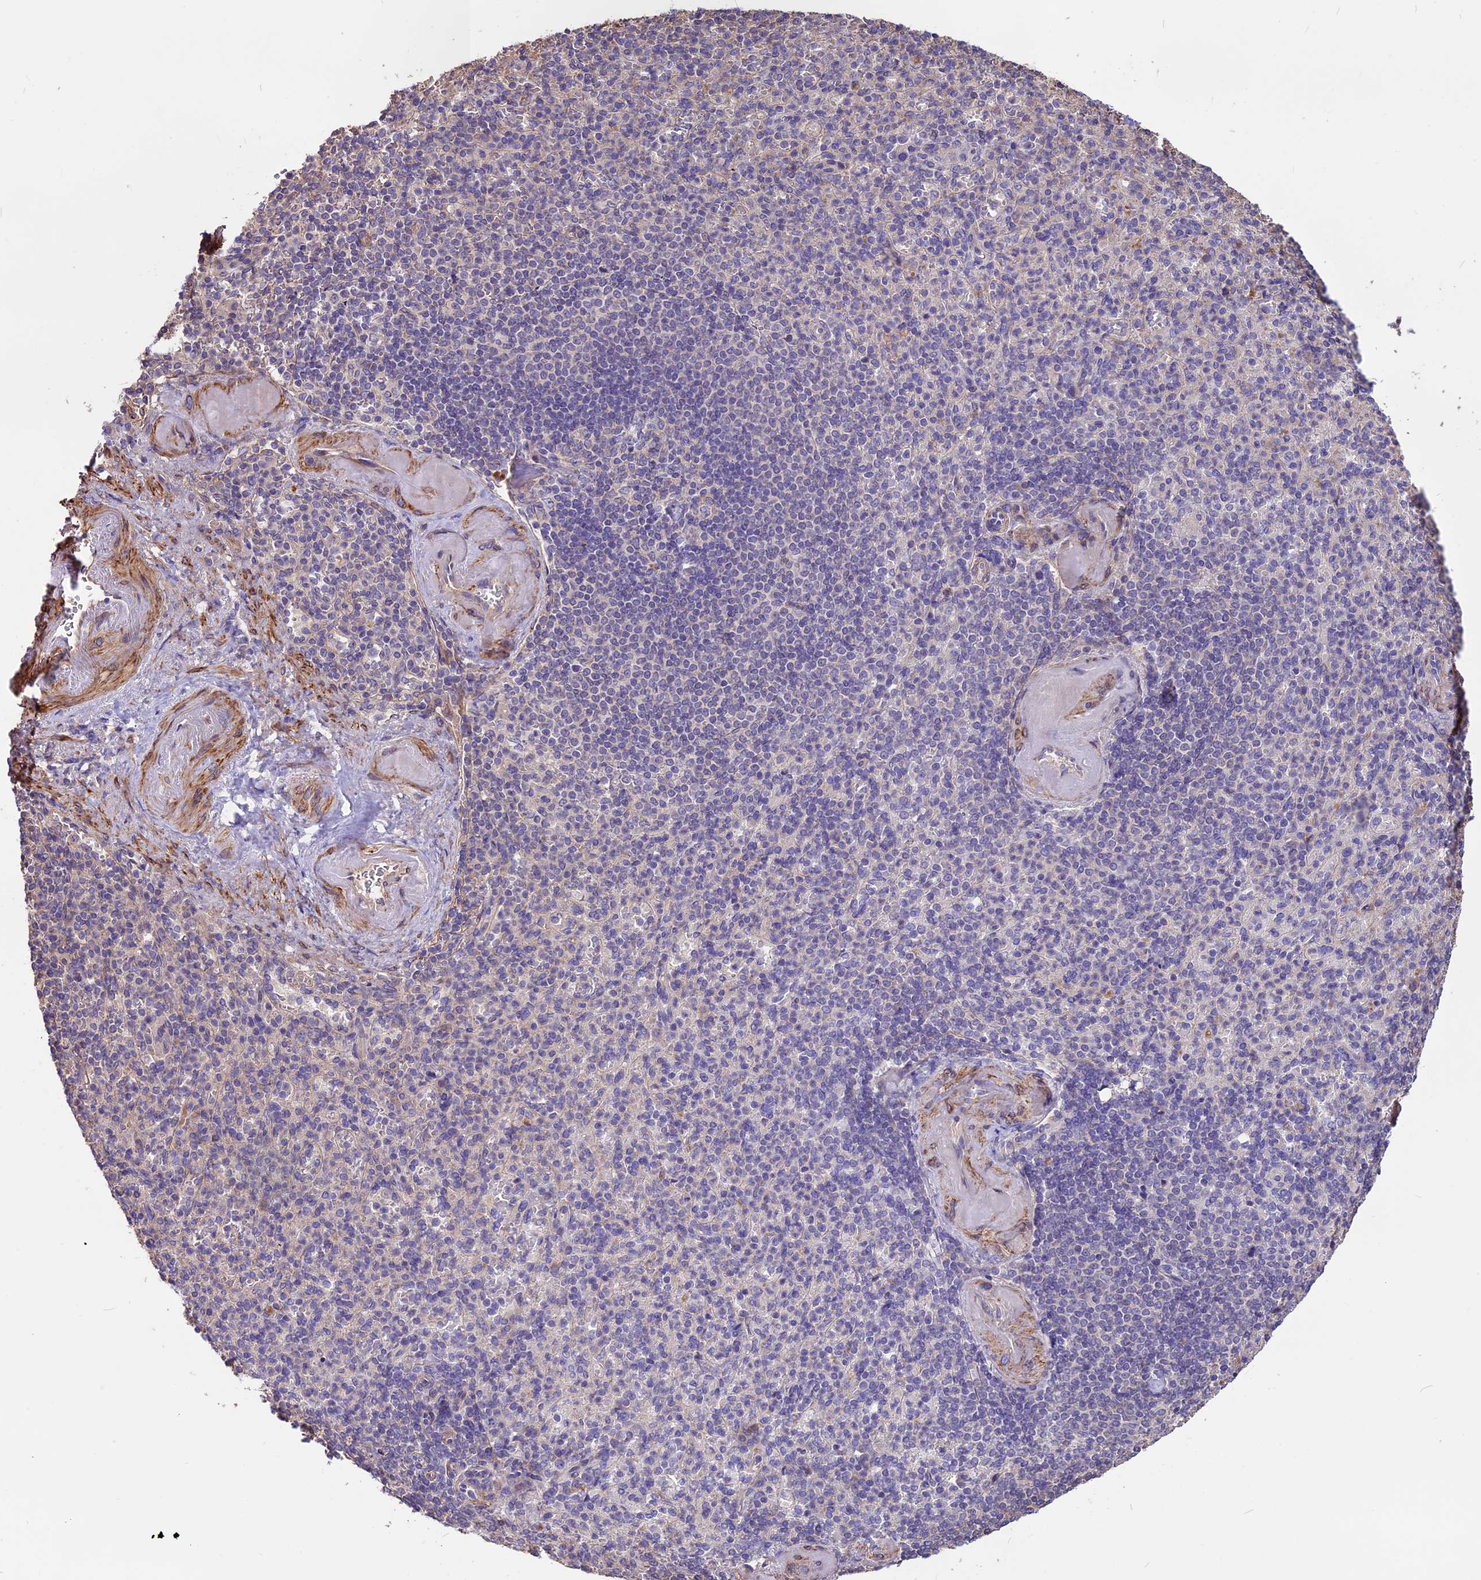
{"staining": {"intensity": "weak", "quantity": "<25%", "location": "cytoplasmic/membranous"}, "tissue": "spleen", "cell_type": "Cells in red pulp", "image_type": "normal", "snomed": [{"axis": "morphology", "description": "Normal tissue, NOS"}, {"axis": "topography", "description": "Spleen"}], "caption": "Immunohistochemistry image of normal human spleen stained for a protein (brown), which exhibits no staining in cells in red pulp.", "gene": "ANO3", "patient": {"sex": "female", "age": 74}}